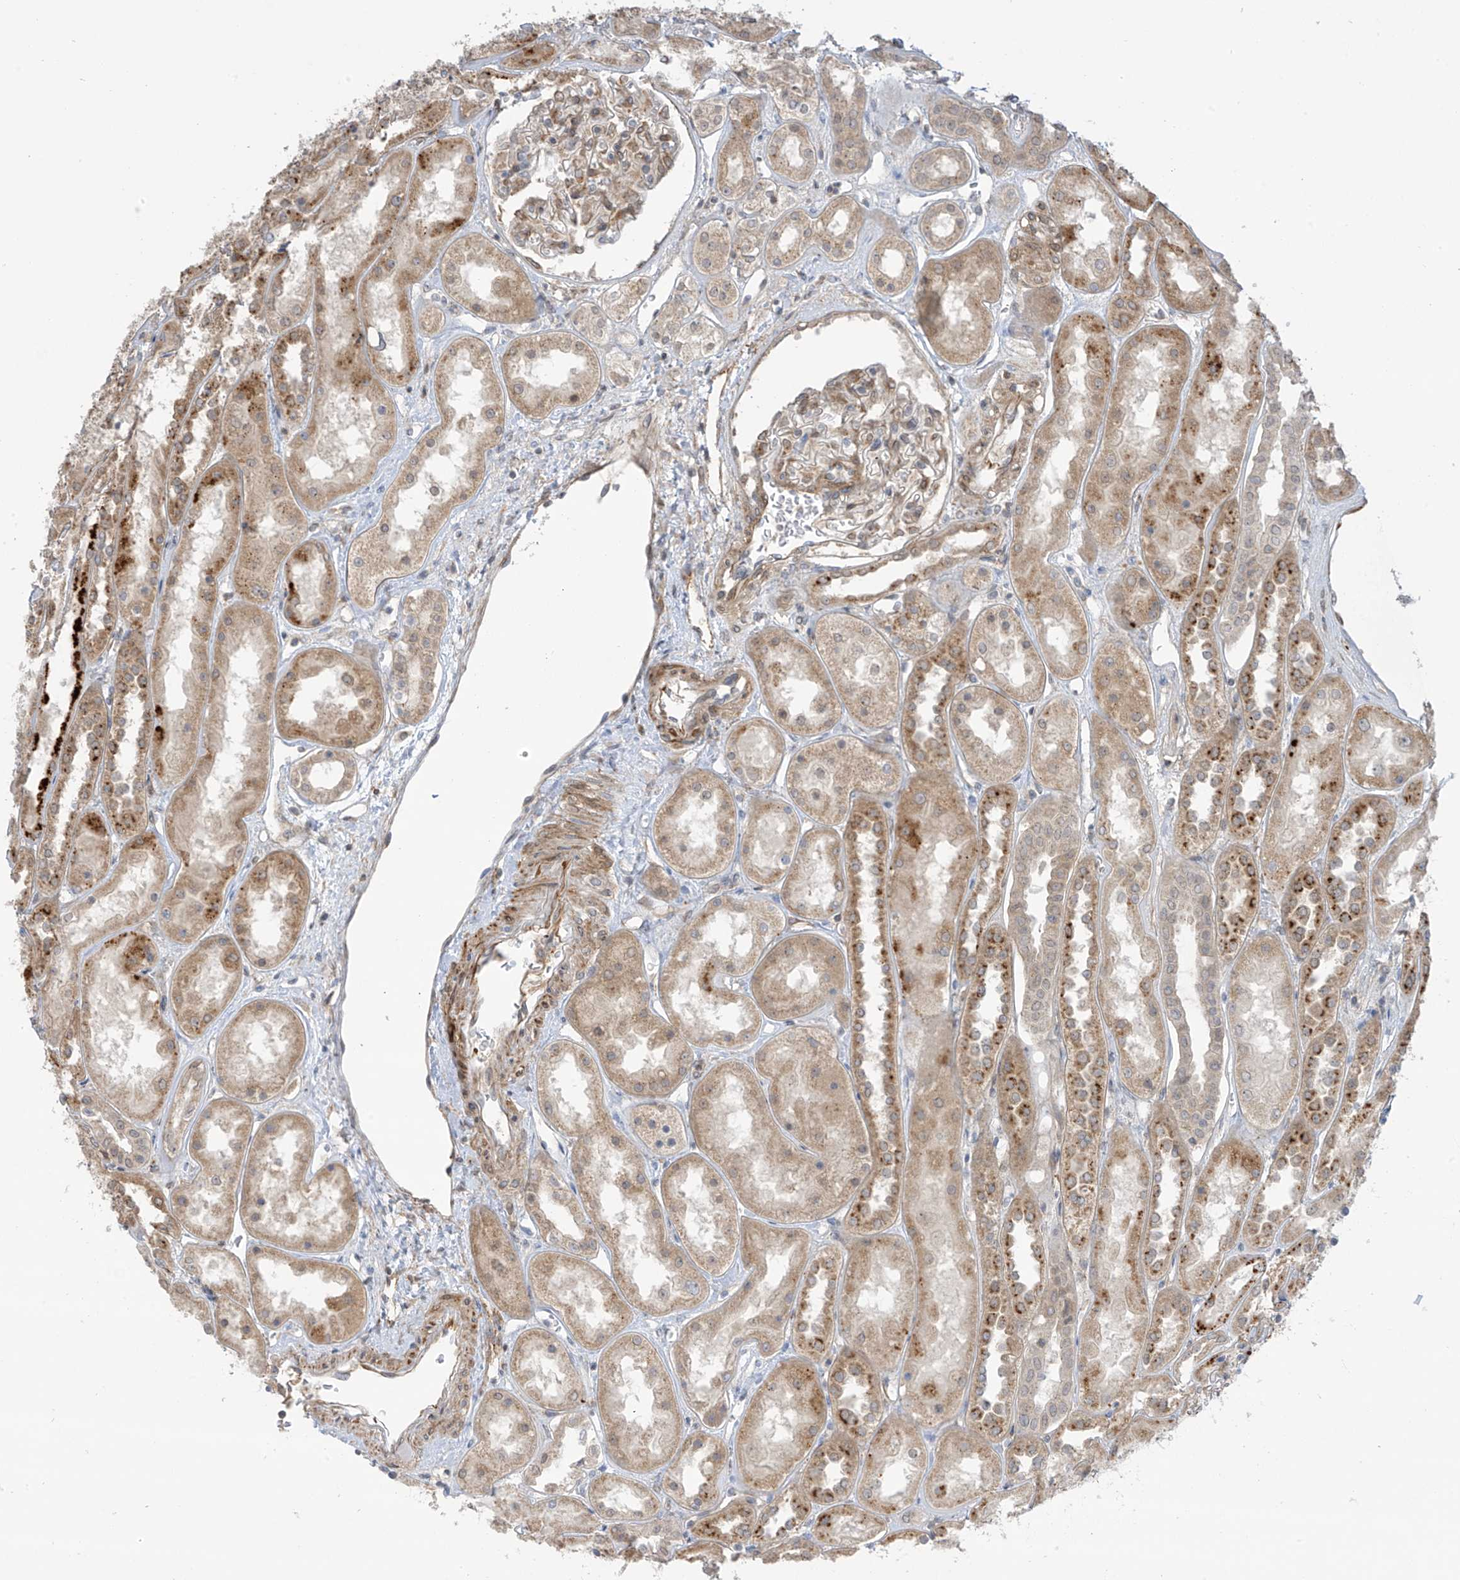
{"staining": {"intensity": "moderate", "quantity": "25%-75%", "location": "cytoplasmic/membranous"}, "tissue": "kidney", "cell_type": "Cells in glomeruli", "image_type": "normal", "snomed": [{"axis": "morphology", "description": "Normal tissue, NOS"}, {"axis": "topography", "description": "Kidney"}], "caption": "Protein expression analysis of normal human kidney reveals moderate cytoplasmic/membranous staining in about 25%-75% of cells in glomeruli. The protein of interest is stained brown, and the nuclei are stained in blue (DAB (3,3'-diaminobenzidine) IHC with brightfield microscopy, high magnification).", "gene": "HS6ST2", "patient": {"sex": "male", "age": 70}}